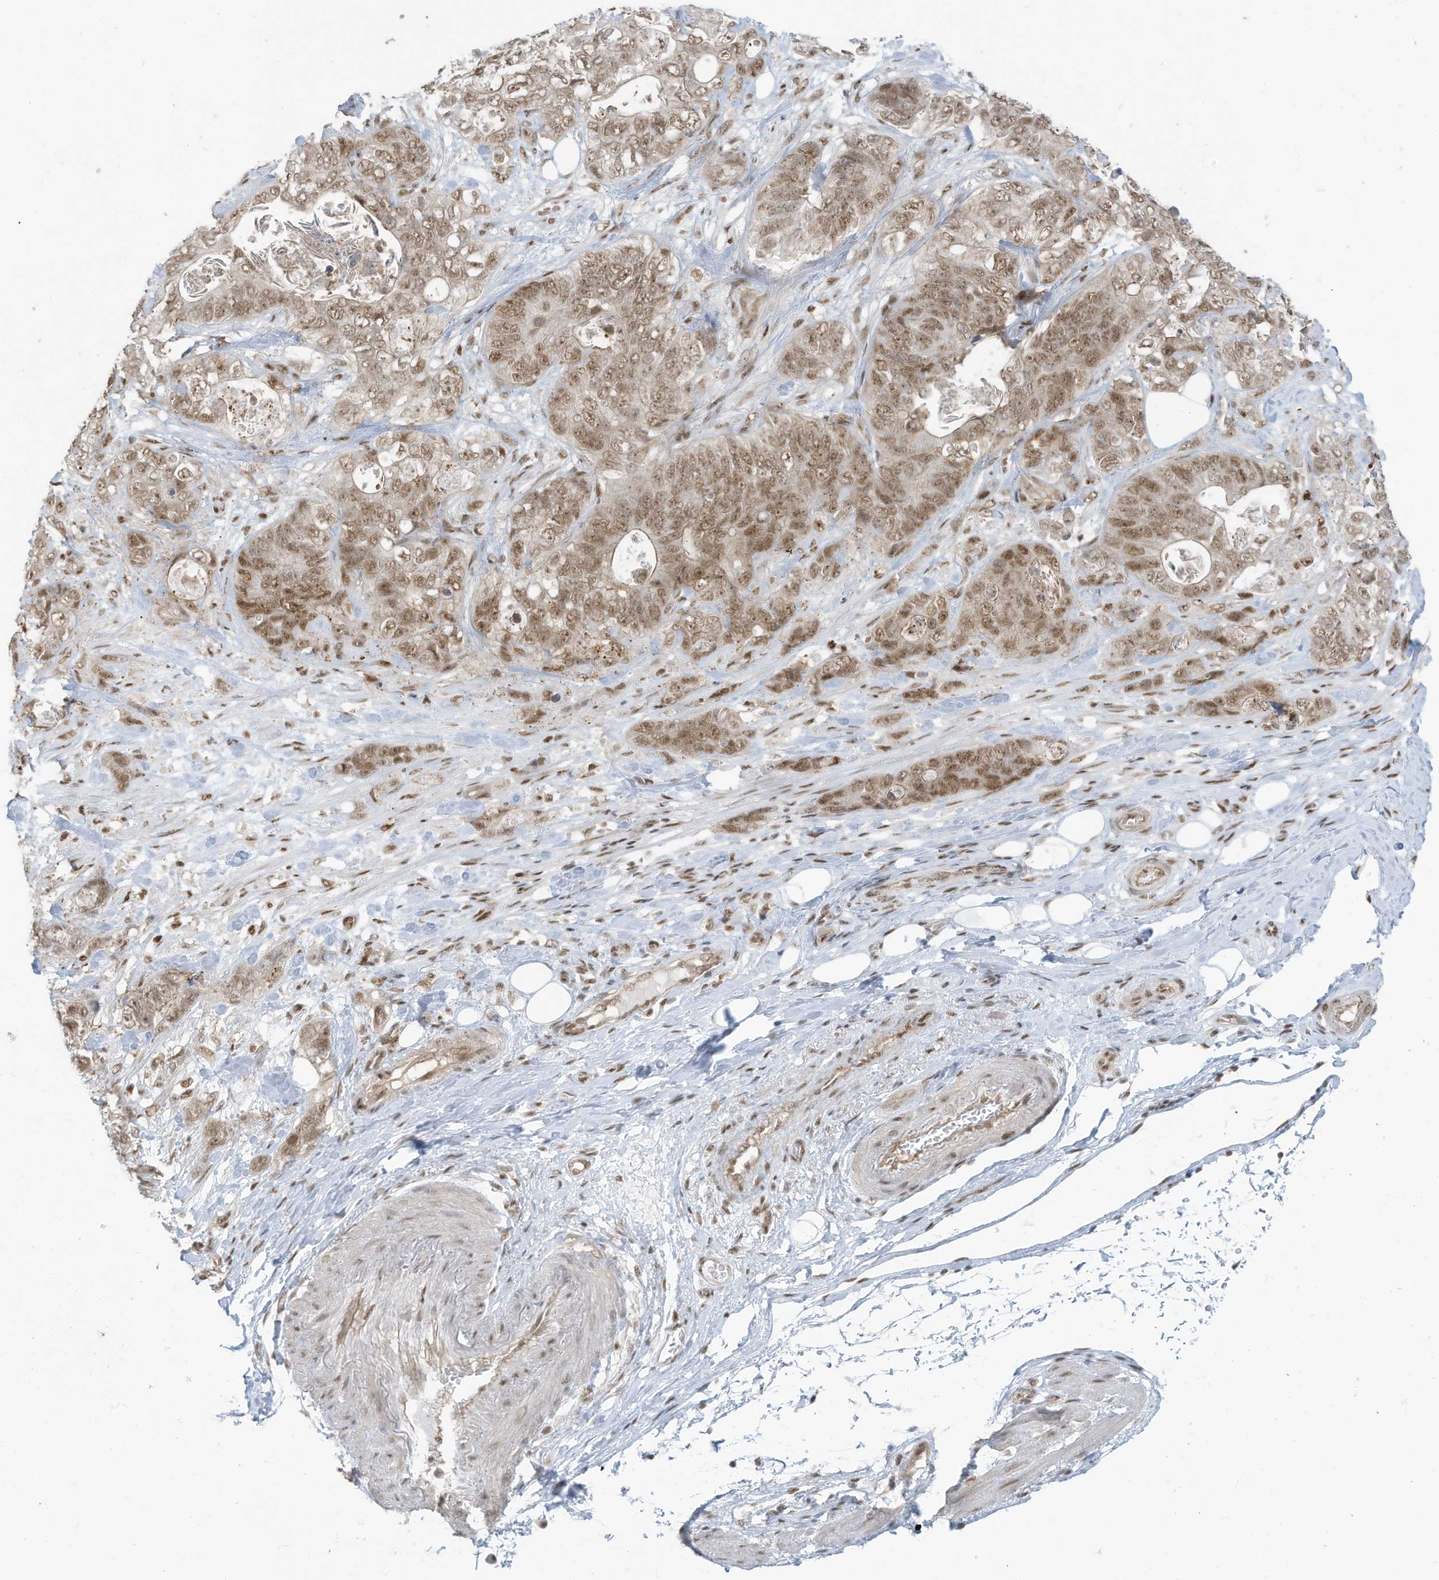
{"staining": {"intensity": "moderate", "quantity": ">75%", "location": "nuclear"}, "tissue": "stomach cancer", "cell_type": "Tumor cells", "image_type": "cancer", "snomed": [{"axis": "morphology", "description": "Normal tissue, NOS"}, {"axis": "morphology", "description": "Adenocarcinoma, NOS"}, {"axis": "topography", "description": "Stomach"}], "caption": "Human stomach cancer stained with a protein marker exhibits moderate staining in tumor cells.", "gene": "DBR1", "patient": {"sex": "female", "age": 89}}